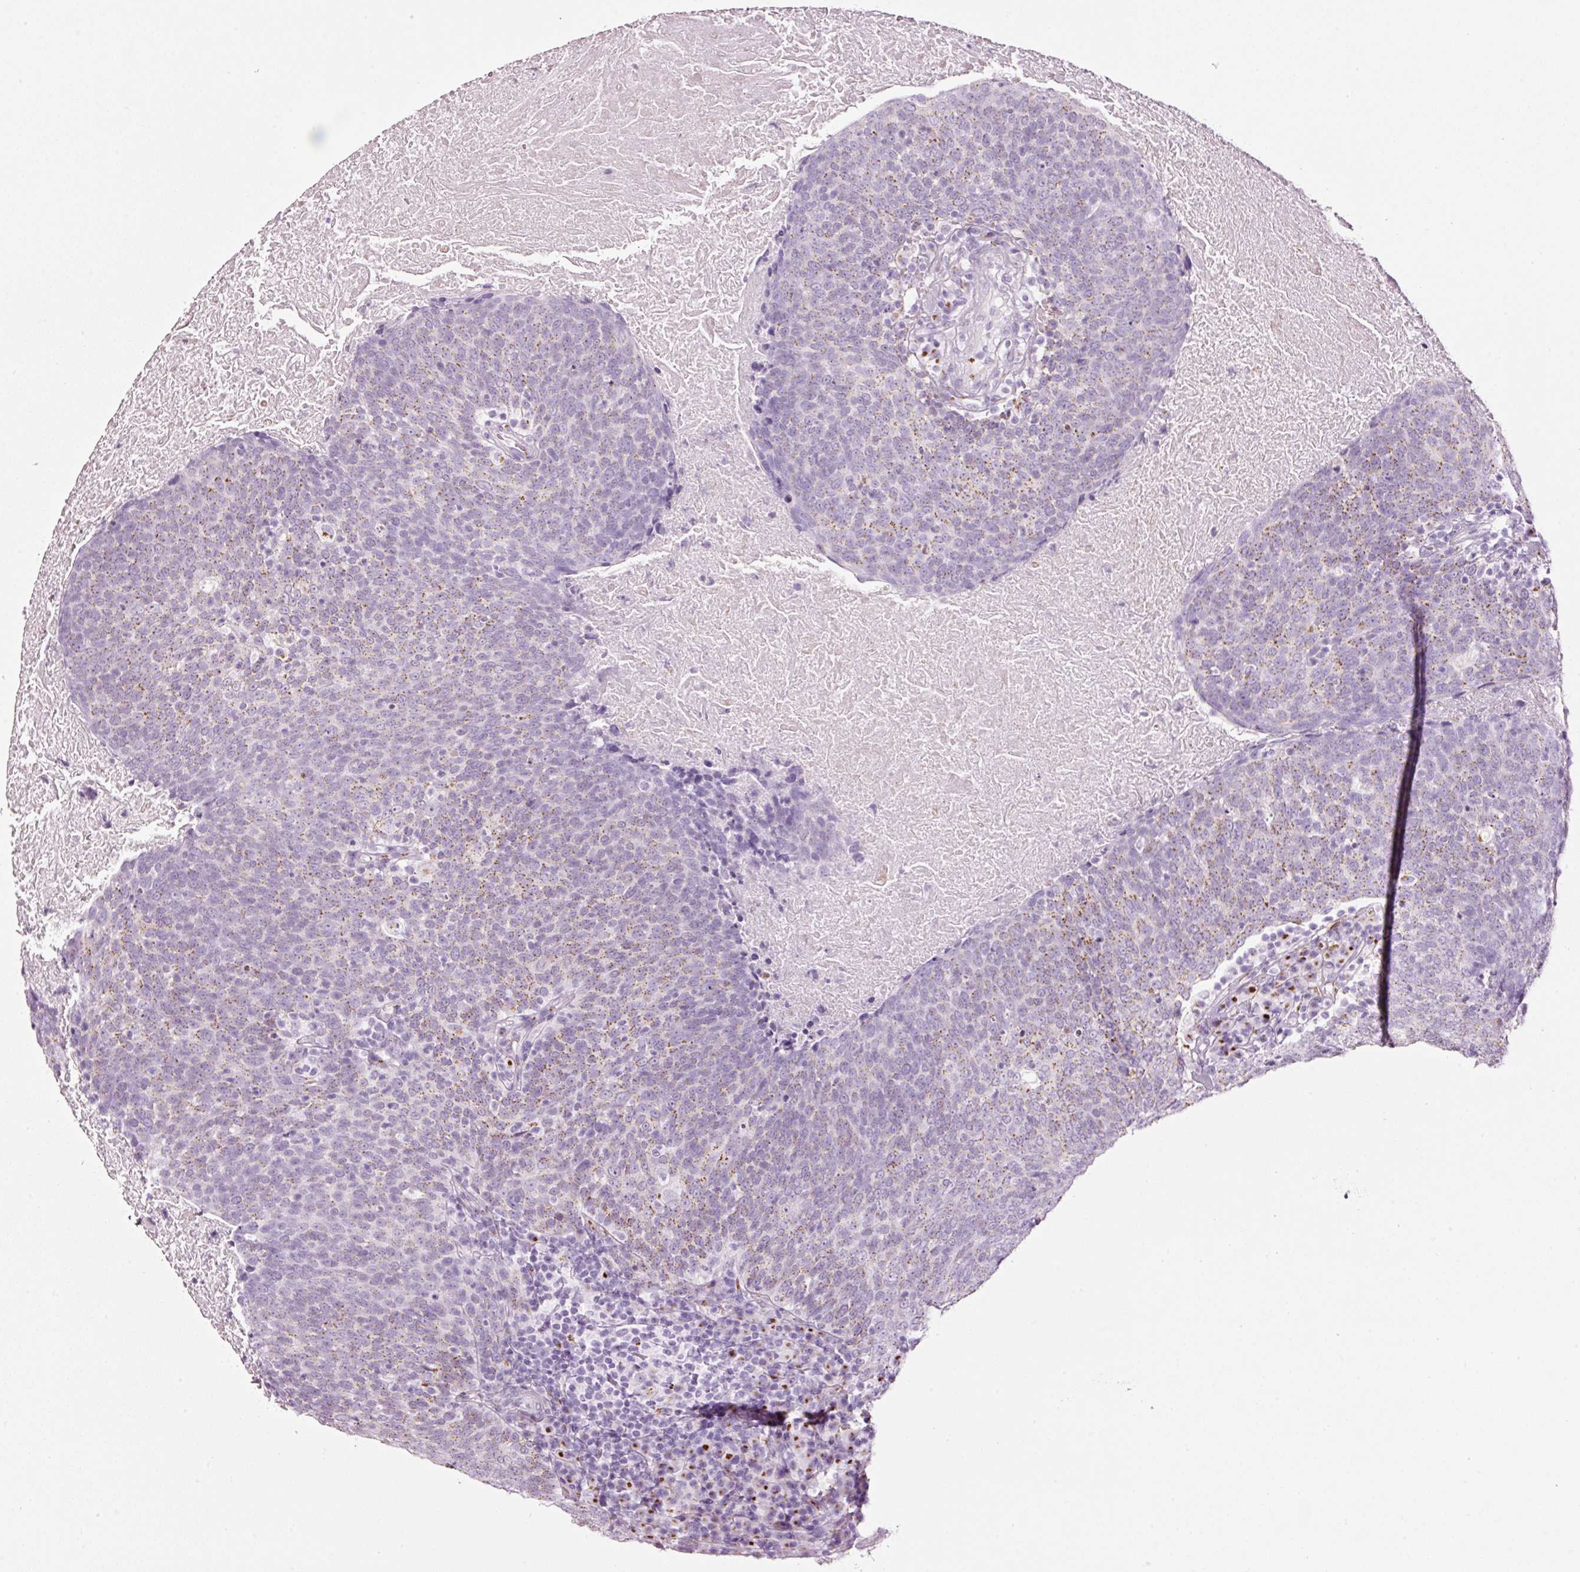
{"staining": {"intensity": "moderate", "quantity": "25%-75%", "location": "cytoplasmic/membranous"}, "tissue": "head and neck cancer", "cell_type": "Tumor cells", "image_type": "cancer", "snomed": [{"axis": "morphology", "description": "Squamous cell carcinoma, NOS"}, {"axis": "morphology", "description": "Squamous cell carcinoma, metastatic, NOS"}, {"axis": "topography", "description": "Lymph node"}, {"axis": "topography", "description": "Head-Neck"}], "caption": "Brown immunohistochemical staining in squamous cell carcinoma (head and neck) exhibits moderate cytoplasmic/membranous expression in about 25%-75% of tumor cells.", "gene": "SDF4", "patient": {"sex": "male", "age": 62}}